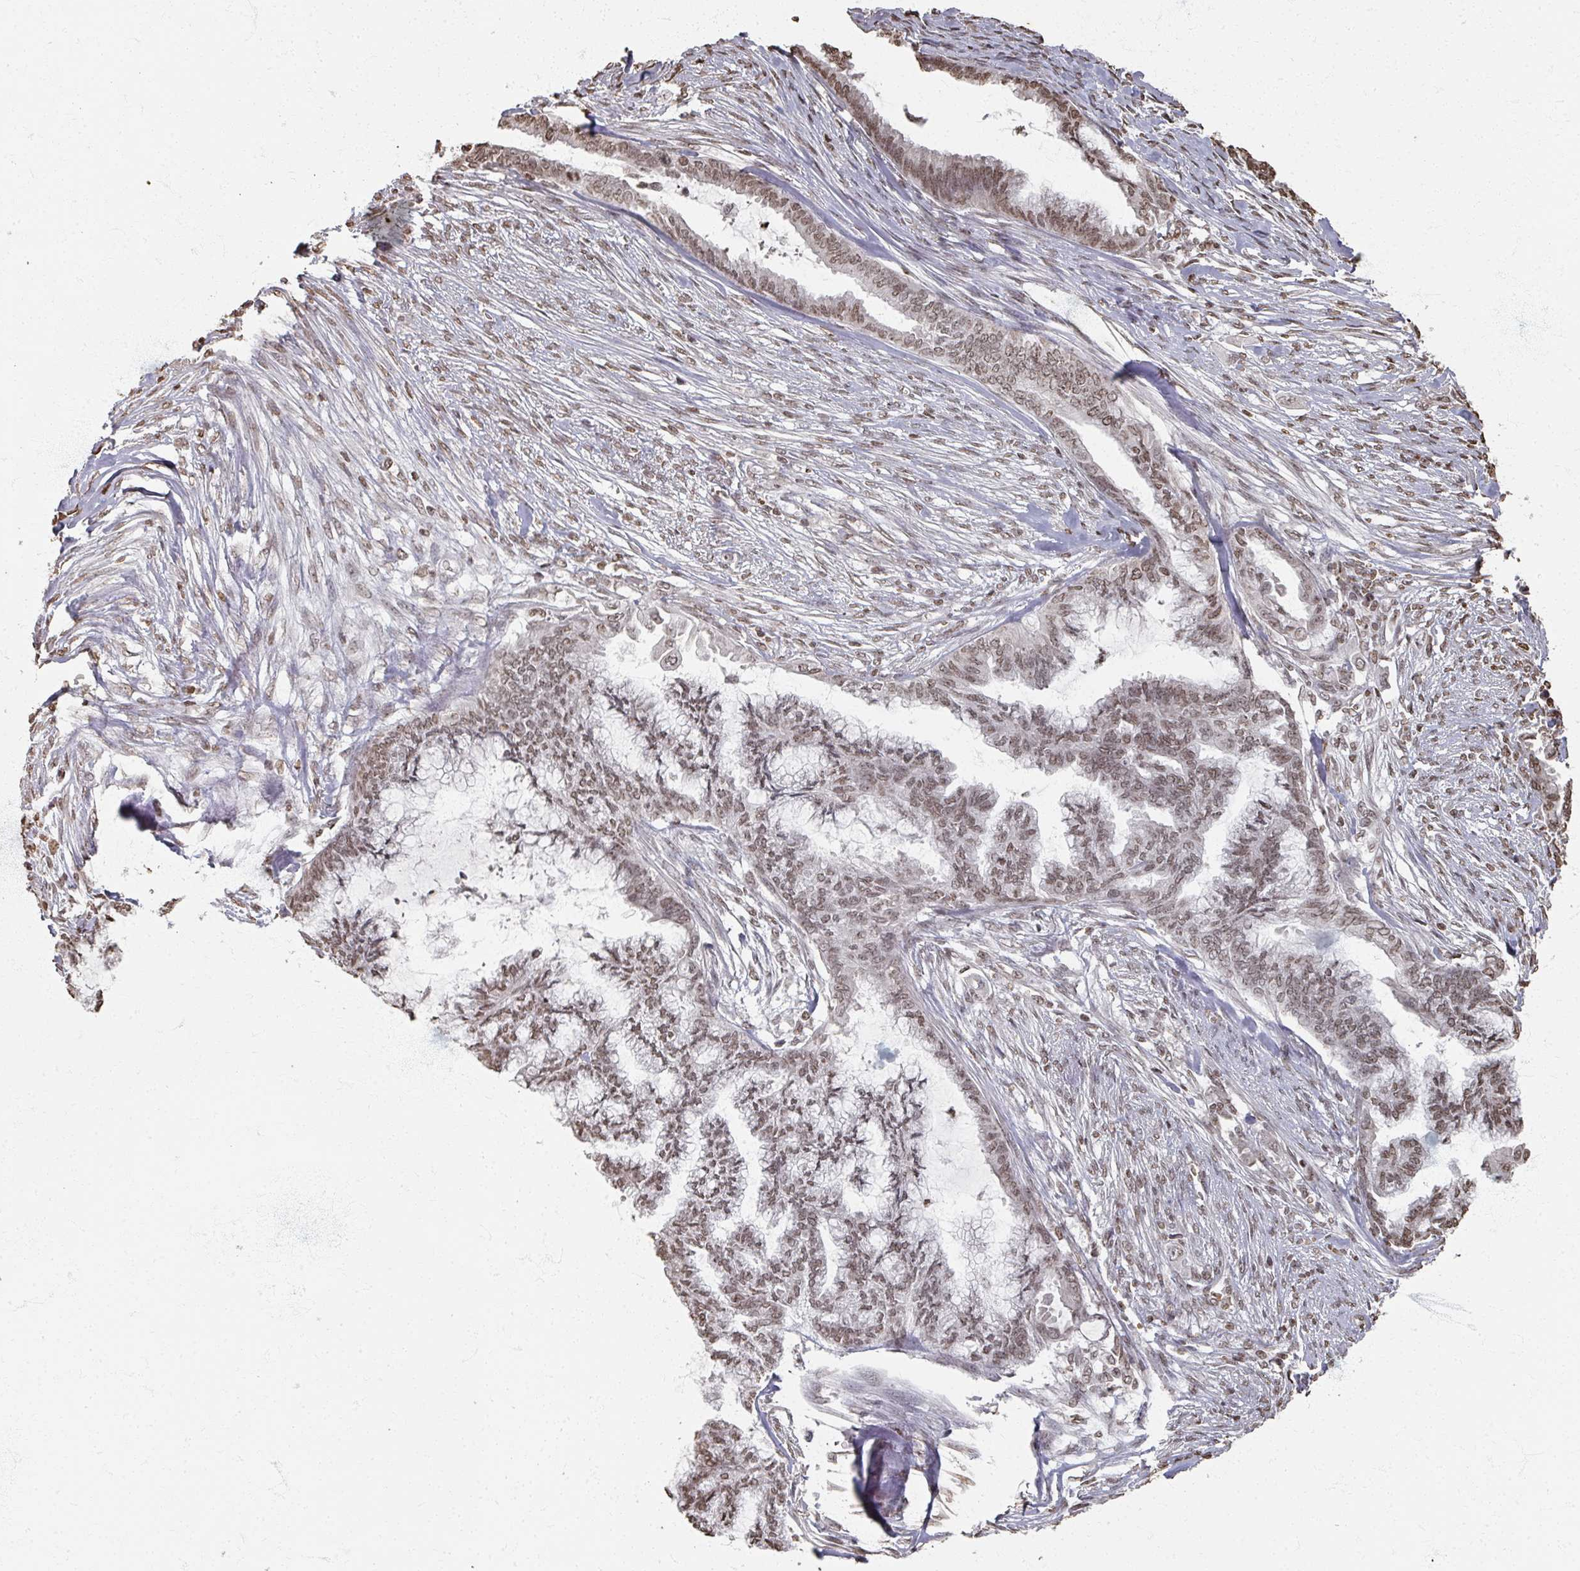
{"staining": {"intensity": "weak", "quantity": ">75%", "location": "nuclear"}, "tissue": "endometrial cancer", "cell_type": "Tumor cells", "image_type": "cancer", "snomed": [{"axis": "morphology", "description": "Adenocarcinoma, NOS"}, {"axis": "topography", "description": "Endometrium"}], "caption": "Immunohistochemical staining of endometrial cancer shows weak nuclear protein positivity in approximately >75% of tumor cells.", "gene": "DCUN1D5", "patient": {"sex": "female", "age": 86}}